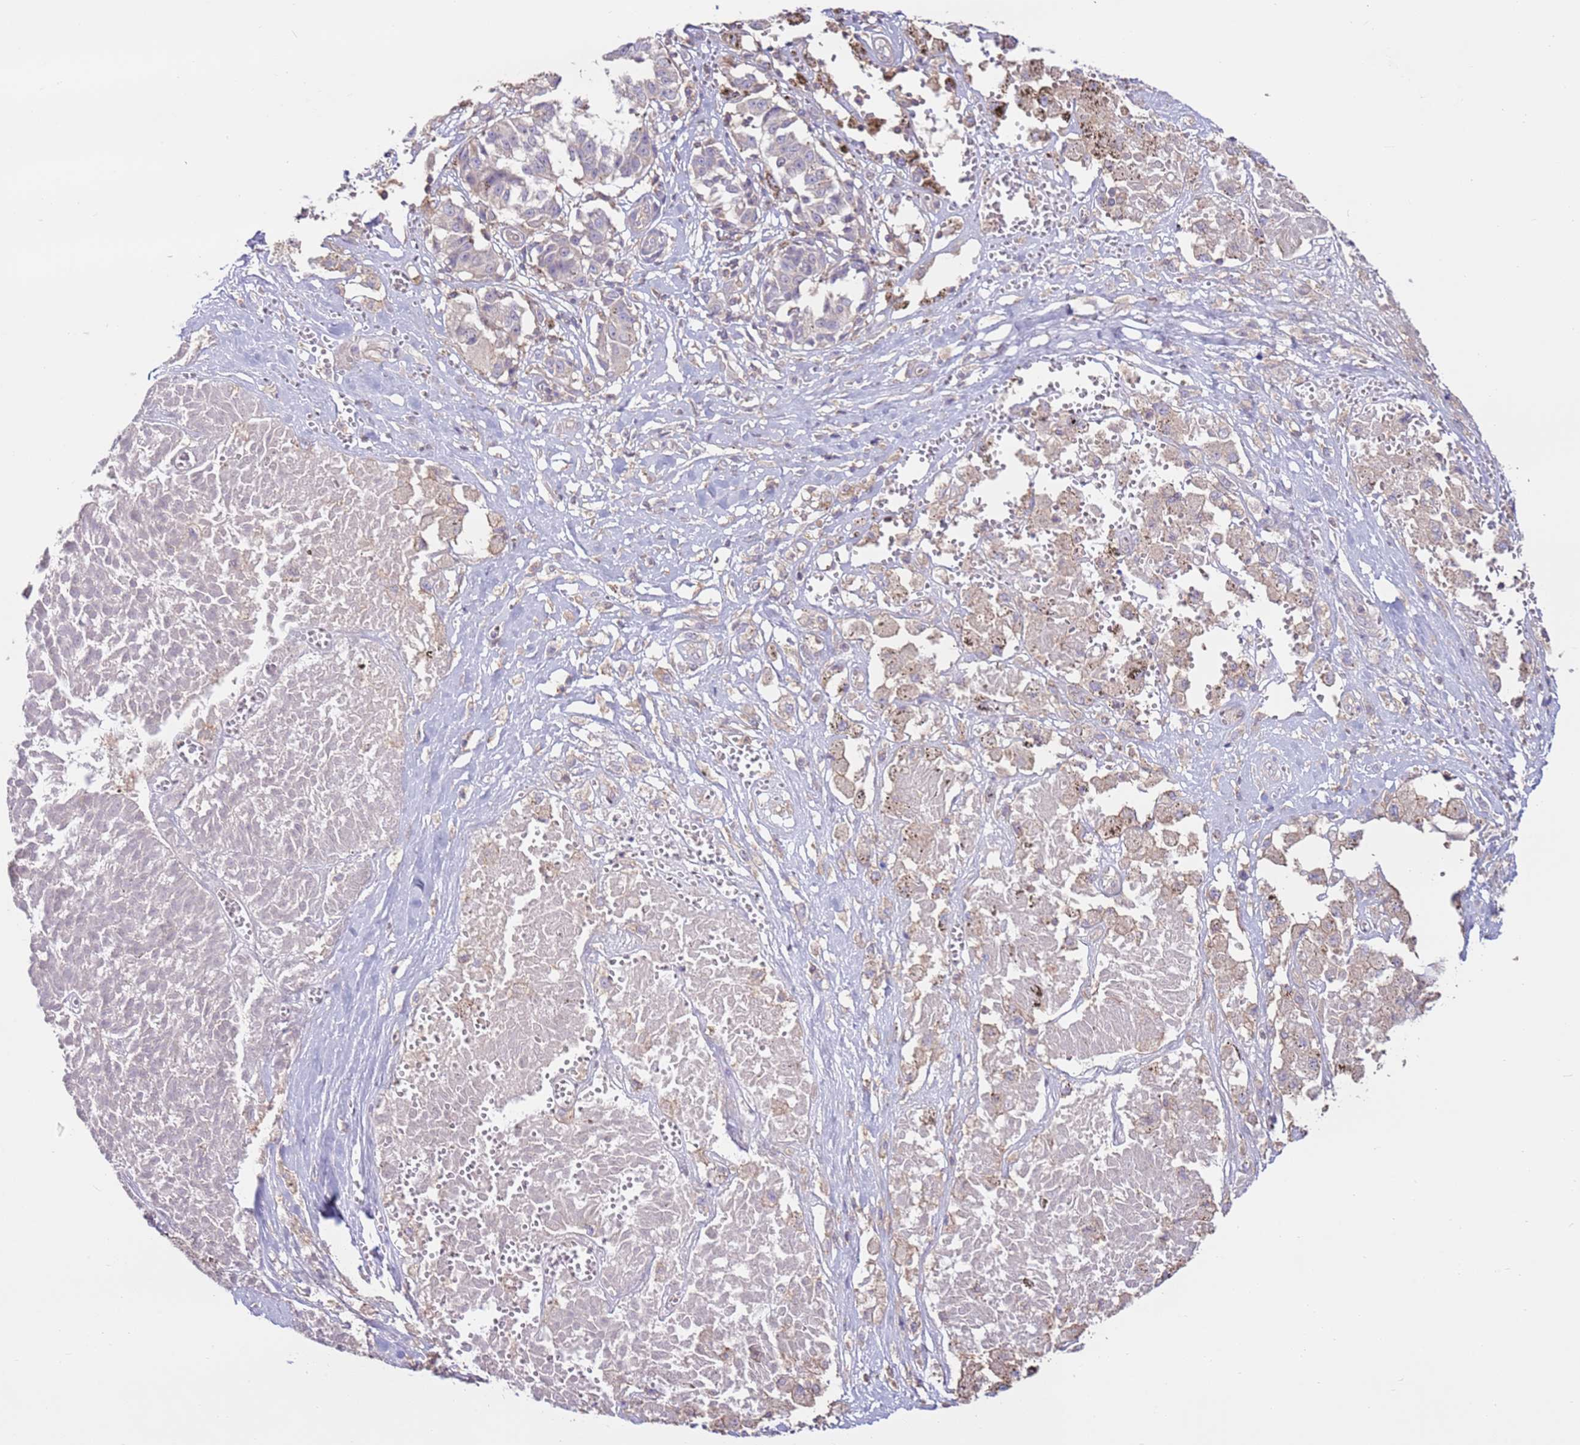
{"staining": {"intensity": "negative", "quantity": "none", "location": "none"}, "tissue": "melanoma", "cell_type": "Tumor cells", "image_type": "cancer", "snomed": [{"axis": "morphology", "description": "Malignant melanoma, NOS"}, {"axis": "topography", "description": "Skin"}], "caption": "Histopathology image shows no significant protein expression in tumor cells of melanoma. (DAB immunohistochemistry (IHC) with hematoxylin counter stain).", "gene": "EVA1B", "patient": {"sex": "female", "age": 72}}